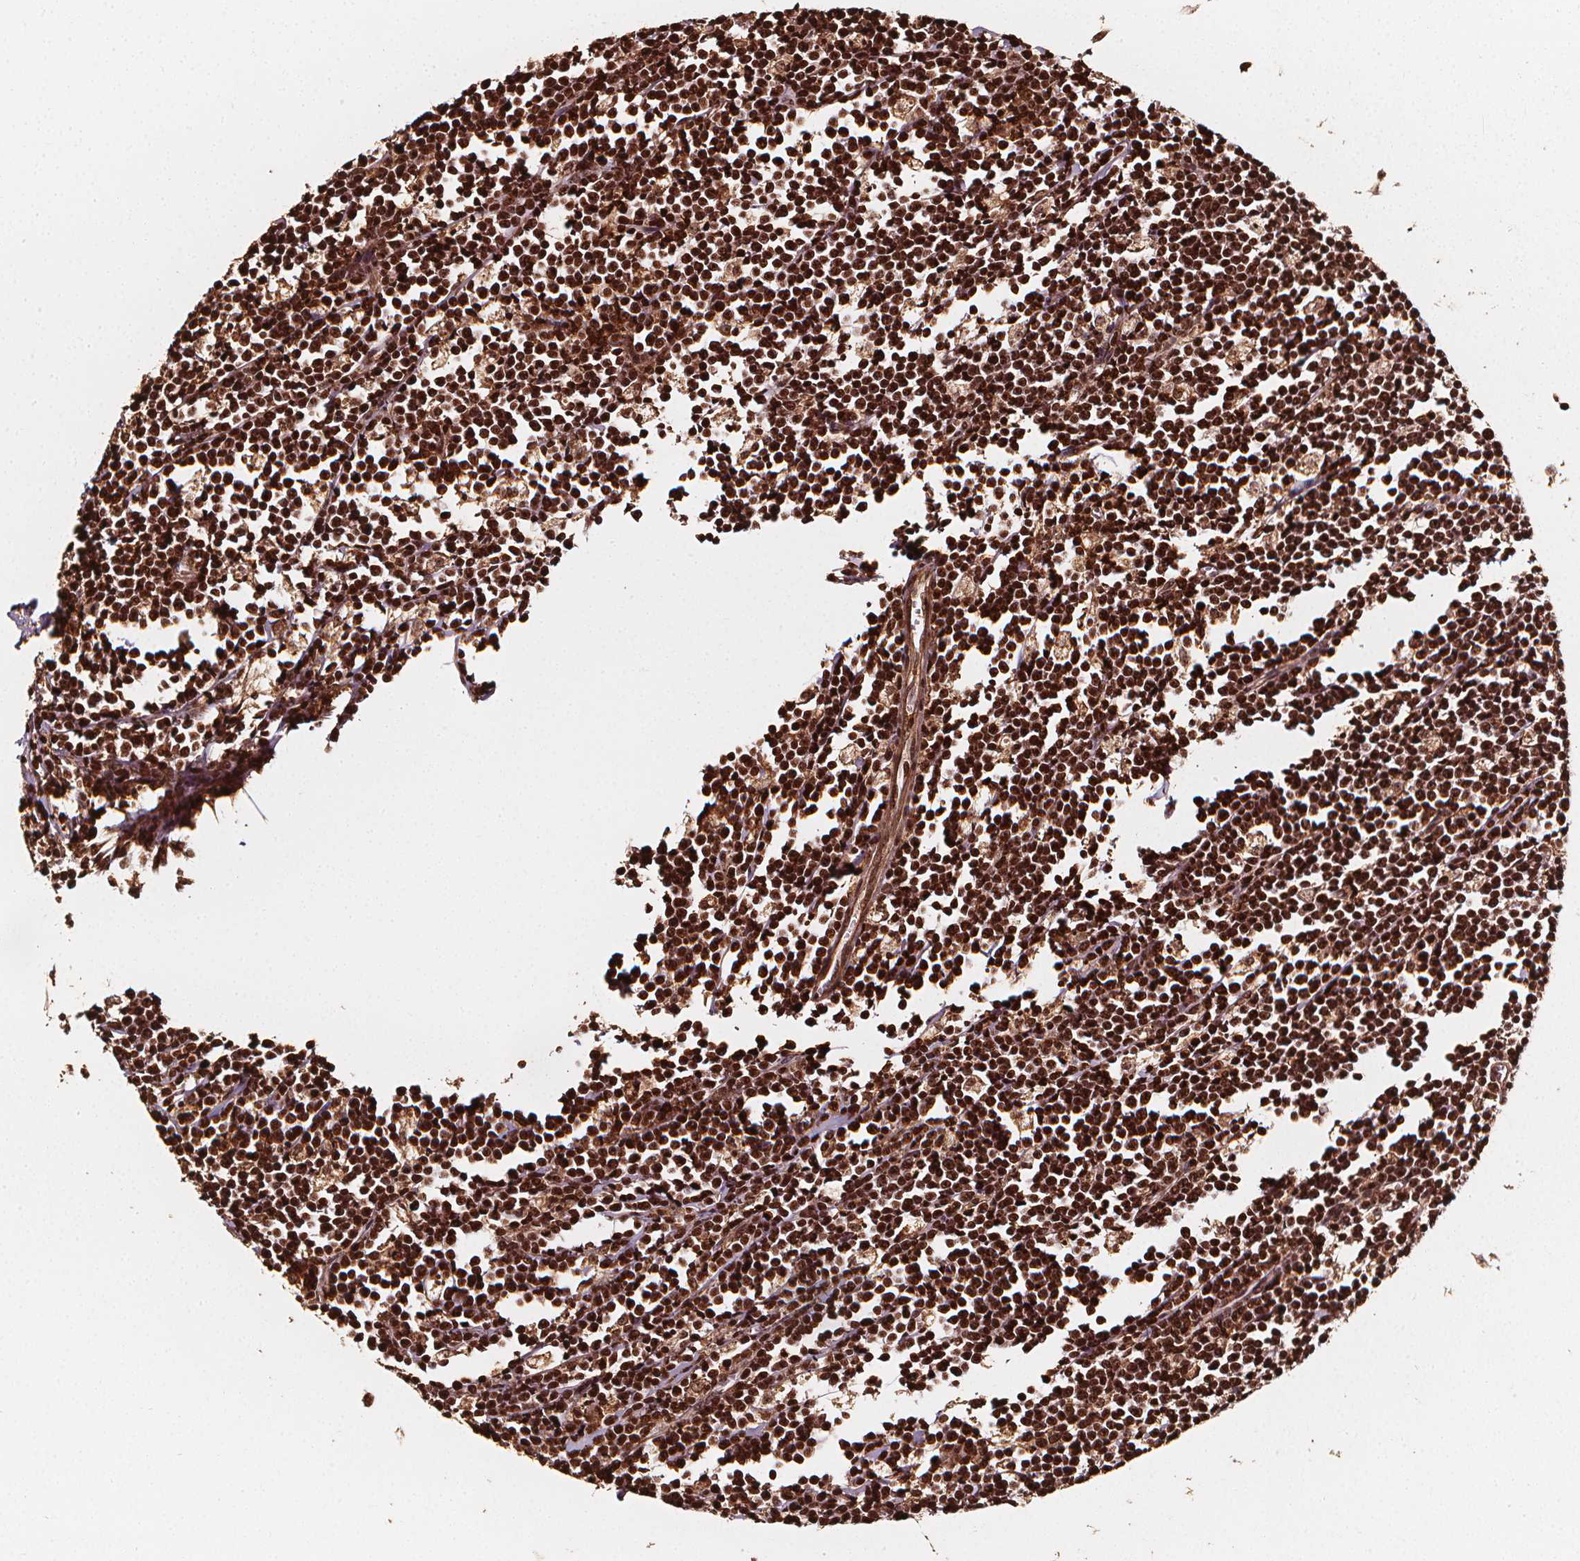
{"staining": {"intensity": "strong", "quantity": ">75%", "location": "cytoplasmic/membranous,nuclear"}, "tissue": "lymphoma", "cell_type": "Tumor cells", "image_type": "cancer", "snomed": [{"axis": "morphology", "description": "Malignant lymphoma, non-Hodgkin's type, High grade"}, {"axis": "topography", "description": "Small intestine"}], "caption": "Human lymphoma stained with a protein marker shows strong staining in tumor cells.", "gene": "EXOSC9", "patient": {"sex": "female", "age": 56}}